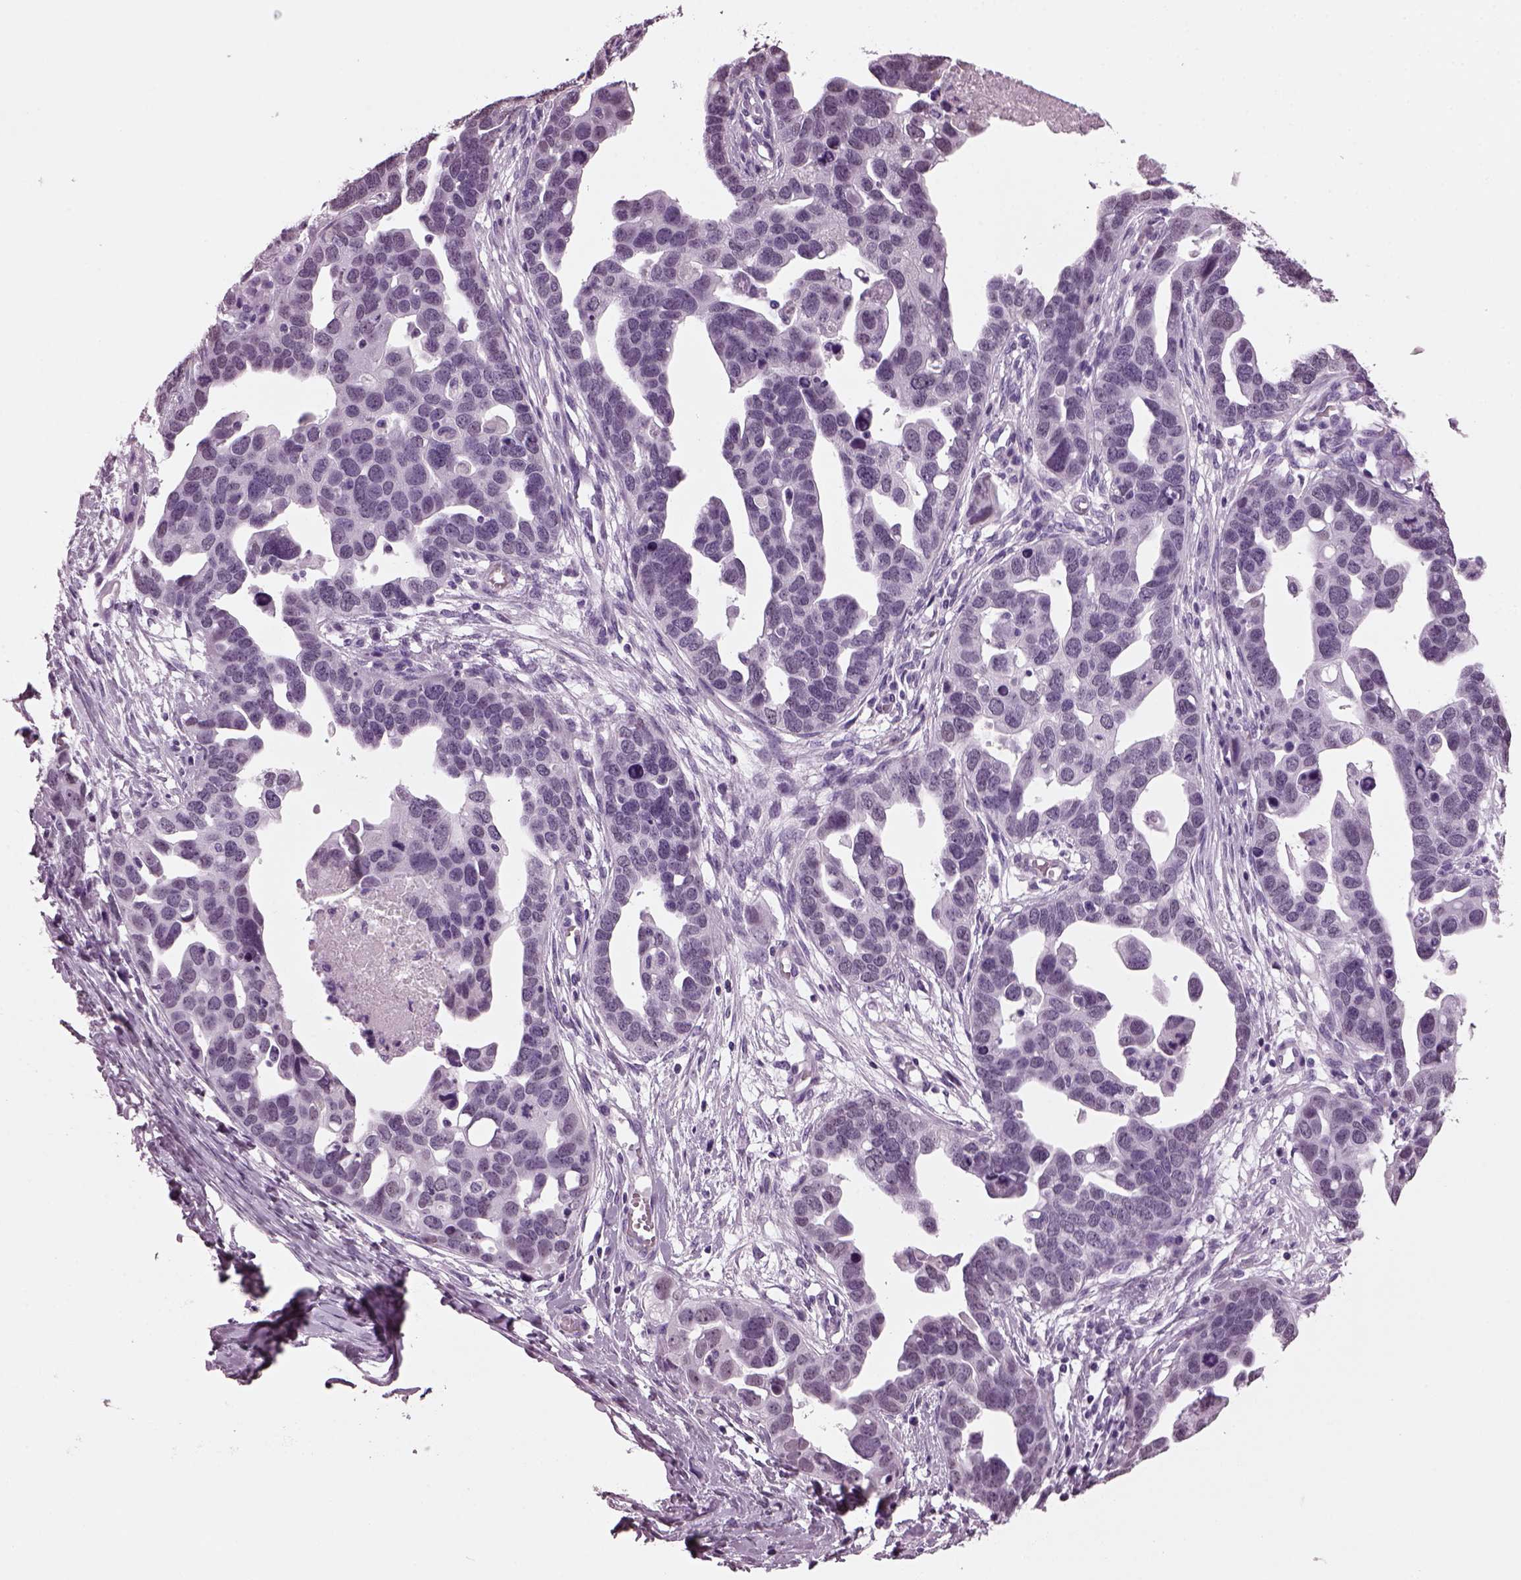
{"staining": {"intensity": "negative", "quantity": "none", "location": "none"}, "tissue": "ovarian cancer", "cell_type": "Tumor cells", "image_type": "cancer", "snomed": [{"axis": "morphology", "description": "Cystadenocarcinoma, serous, NOS"}, {"axis": "topography", "description": "Ovary"}], "caption": "The histopathology image reveals no significant expression in tumor cells of ovarian cancer (serous cystadenocarcinoma).", "gene": "KRTAP3-2", "patient": {"sex": "female", "age": 54}}